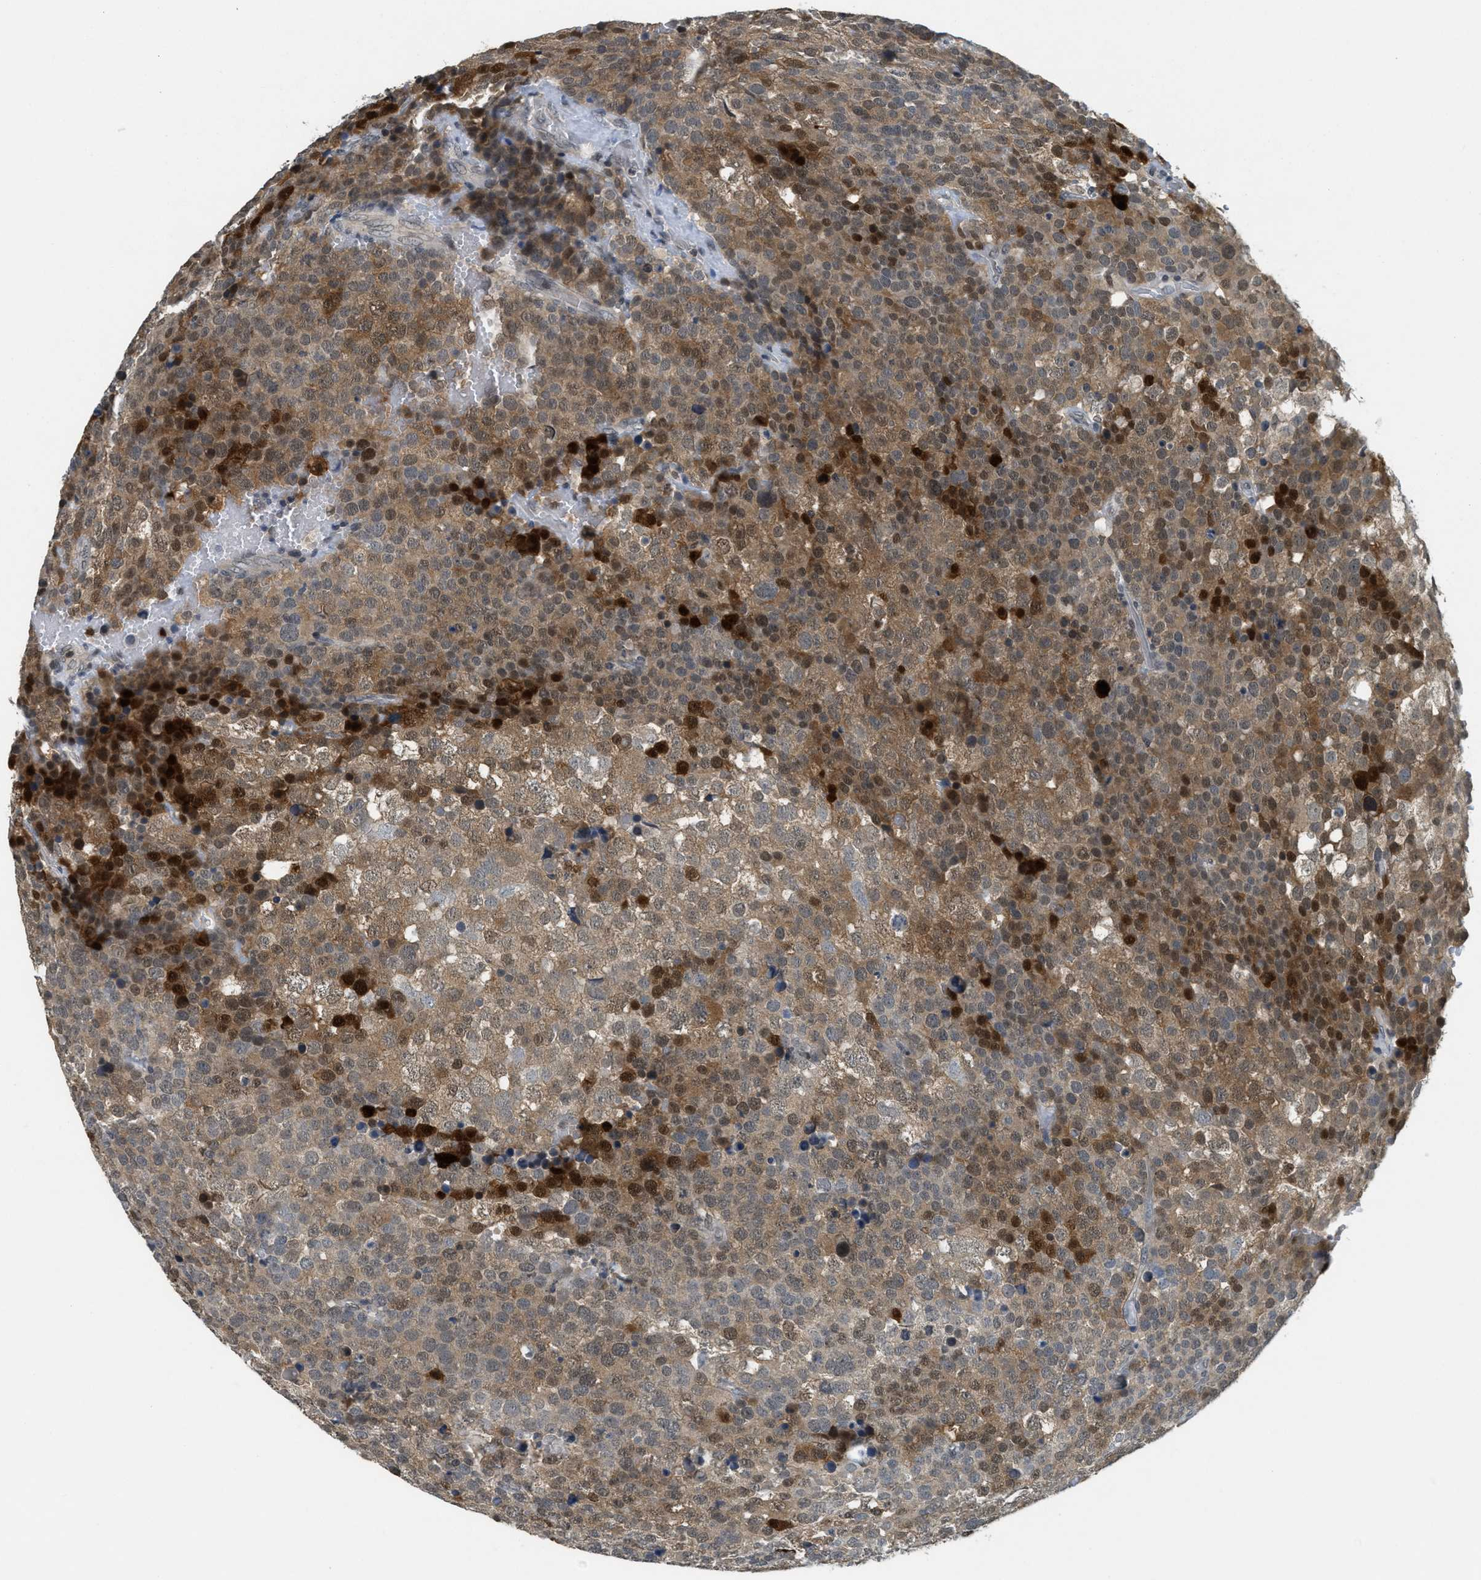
{"staining": {"intensity": "weak", "quantity": "25%-75%", "location": "cytoplasmic/membranous,nuclear"}, "tissue": "testis cancer", "cell_type": "Tumor cells", "image_type": "cancer", "snomed": [{"axis": "morphology", "description": "Seminoma, NOS"}, {"axis": "topography", "description": "Testis"}], "caption": "Tumor cells show weak cytoplasmic/membranous and nuclear staining in about 25%-75% of cells in testis cancer.", "gene": "DNAJB1", "patient": {"sex": "male", "age": 71}}